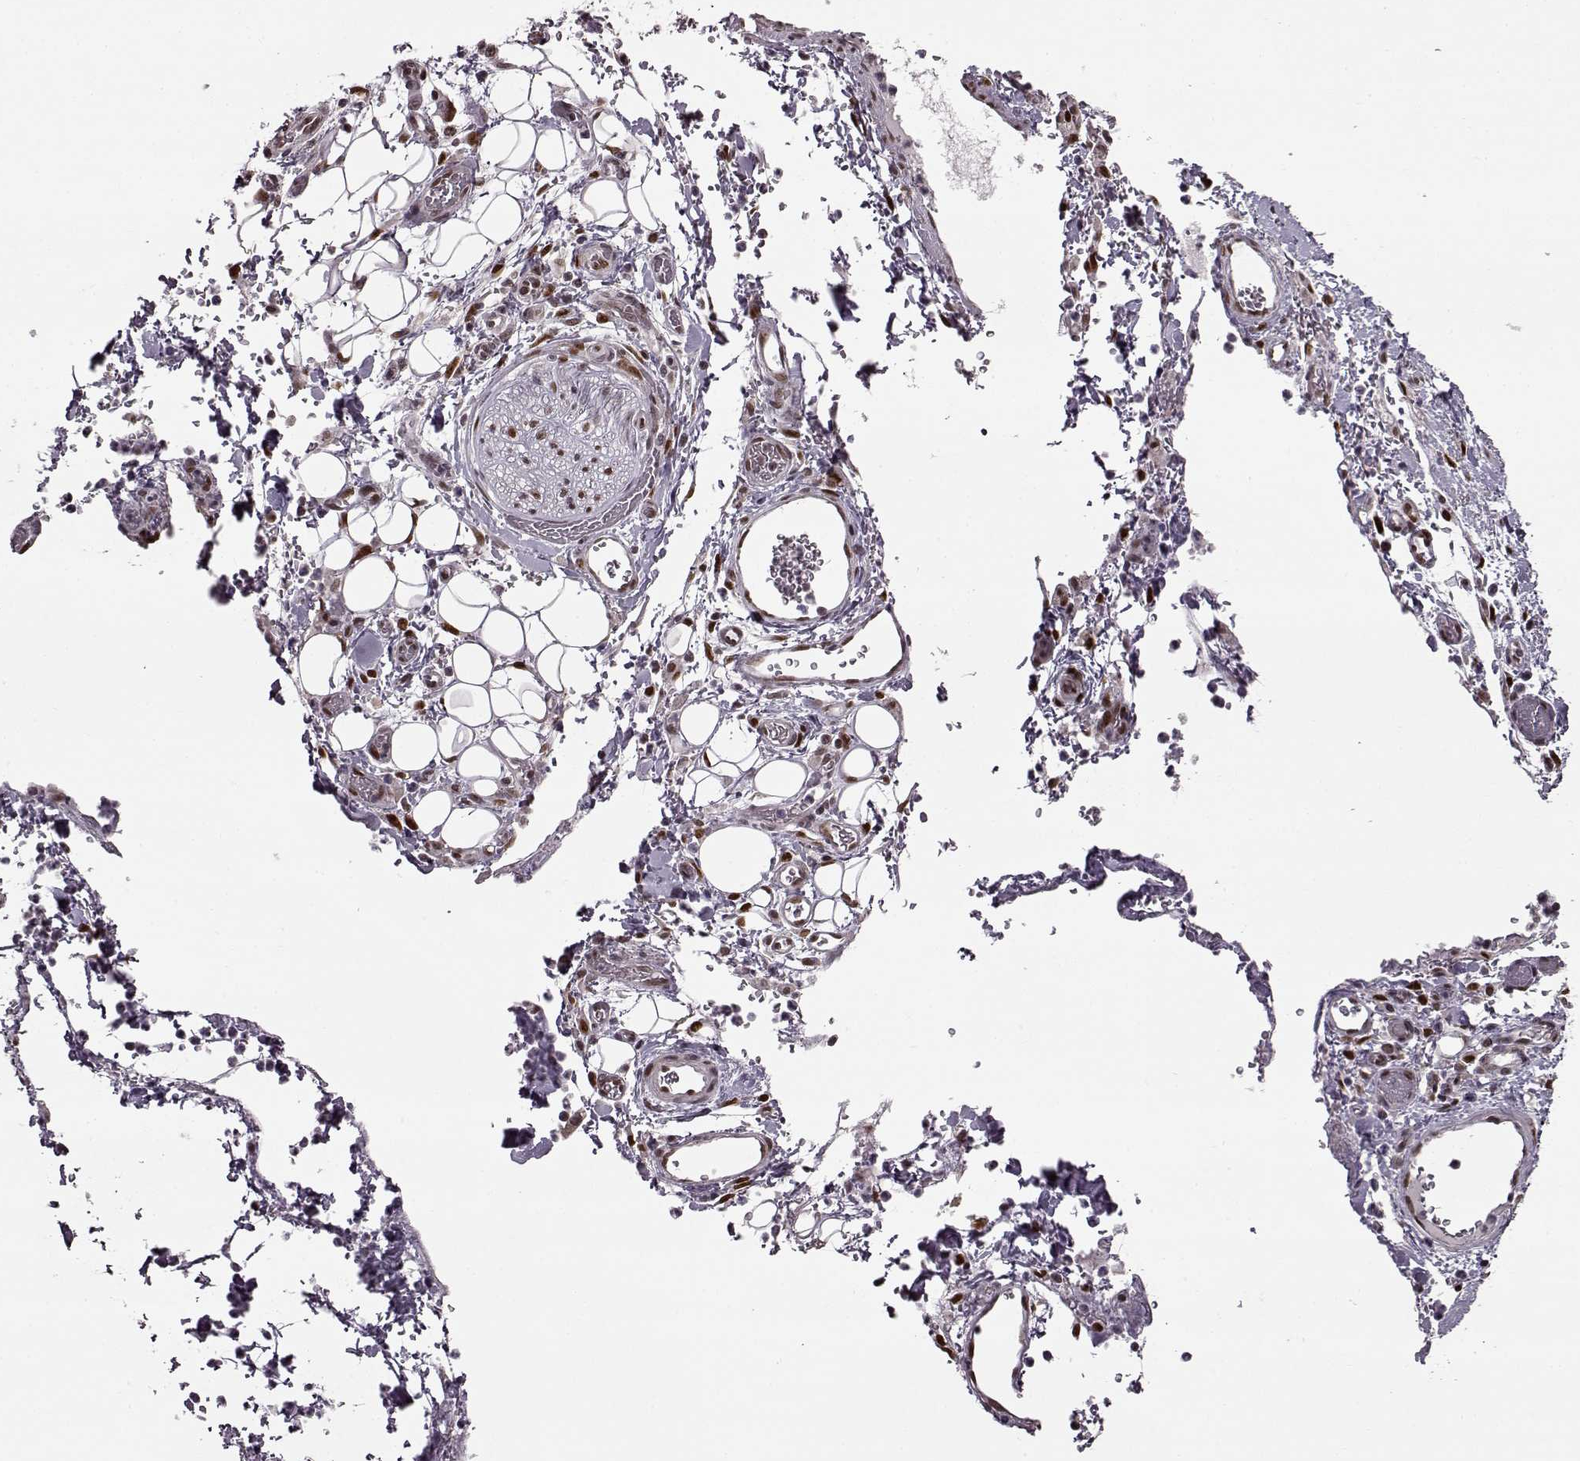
{"staining": {"intensity": "moderate", "quantity": "25%-75%", "location": "nuclear"}, "tissue": "stomach cancer", "cell_type": "Tumor cells", "image_type": "cancer", "snomed": [{"axis": "morphology", "description": "Normal tissue, NOS"}, {"axis": "morphology", "description": "Adenocarcinoma, NOS"}, {"axis": "topography", "description": "Esophagus"}, {"axis": "topography", "description": "Stomach, upper"}], "caption": "Stomach adenocarcinoma stained with DAB (3,3'-diaminobenzidine) IHC displays medium levels of moderate nuclear staining in about 25%-75% of tumor cells.", "gene": "FTO", "patient": {"sex": "male", "age": 74}}